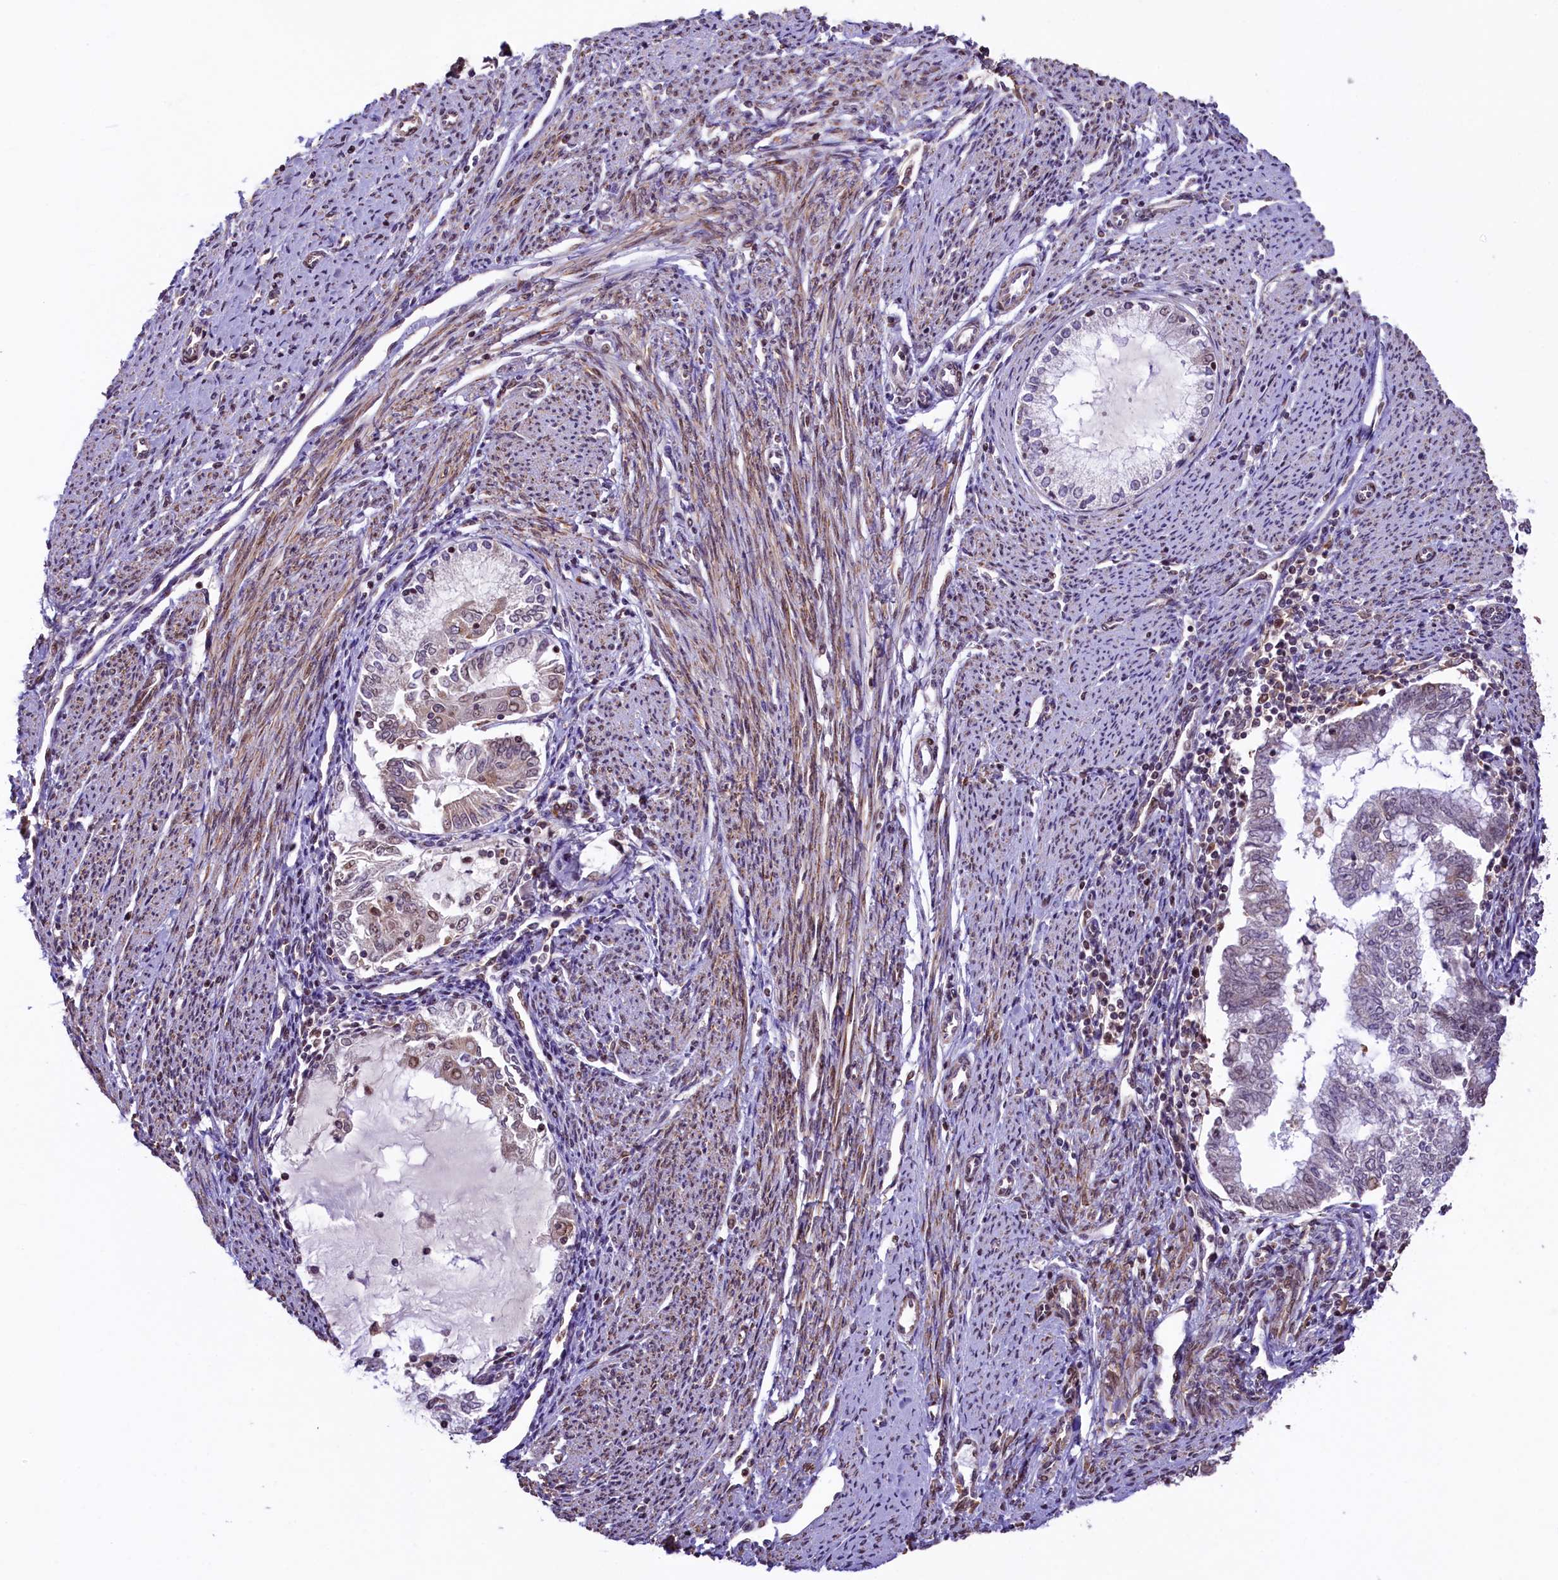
{"staining": {"intensity": "weak", "quantity": "25%-75%", "location": "cytoplasmic/membranous,nuclear"}, "tissue": "endometrial cancer", "cell_type": "Tumor cells", "image_type": "cancer", "snomed": [{"axis": "morphology", "description": "Adenocarcinoma, NOS"}, {"axis": "topography", "description": "Endometrium"}], "caption": "Weak cytoplasmic/membranous and nuclear protein positivity is identified in about 25%-75% of tumor cells in endometrial adenocarcinoma.", "gene": "RBBP8", "patient": {"sex": "female", "age": 79}}